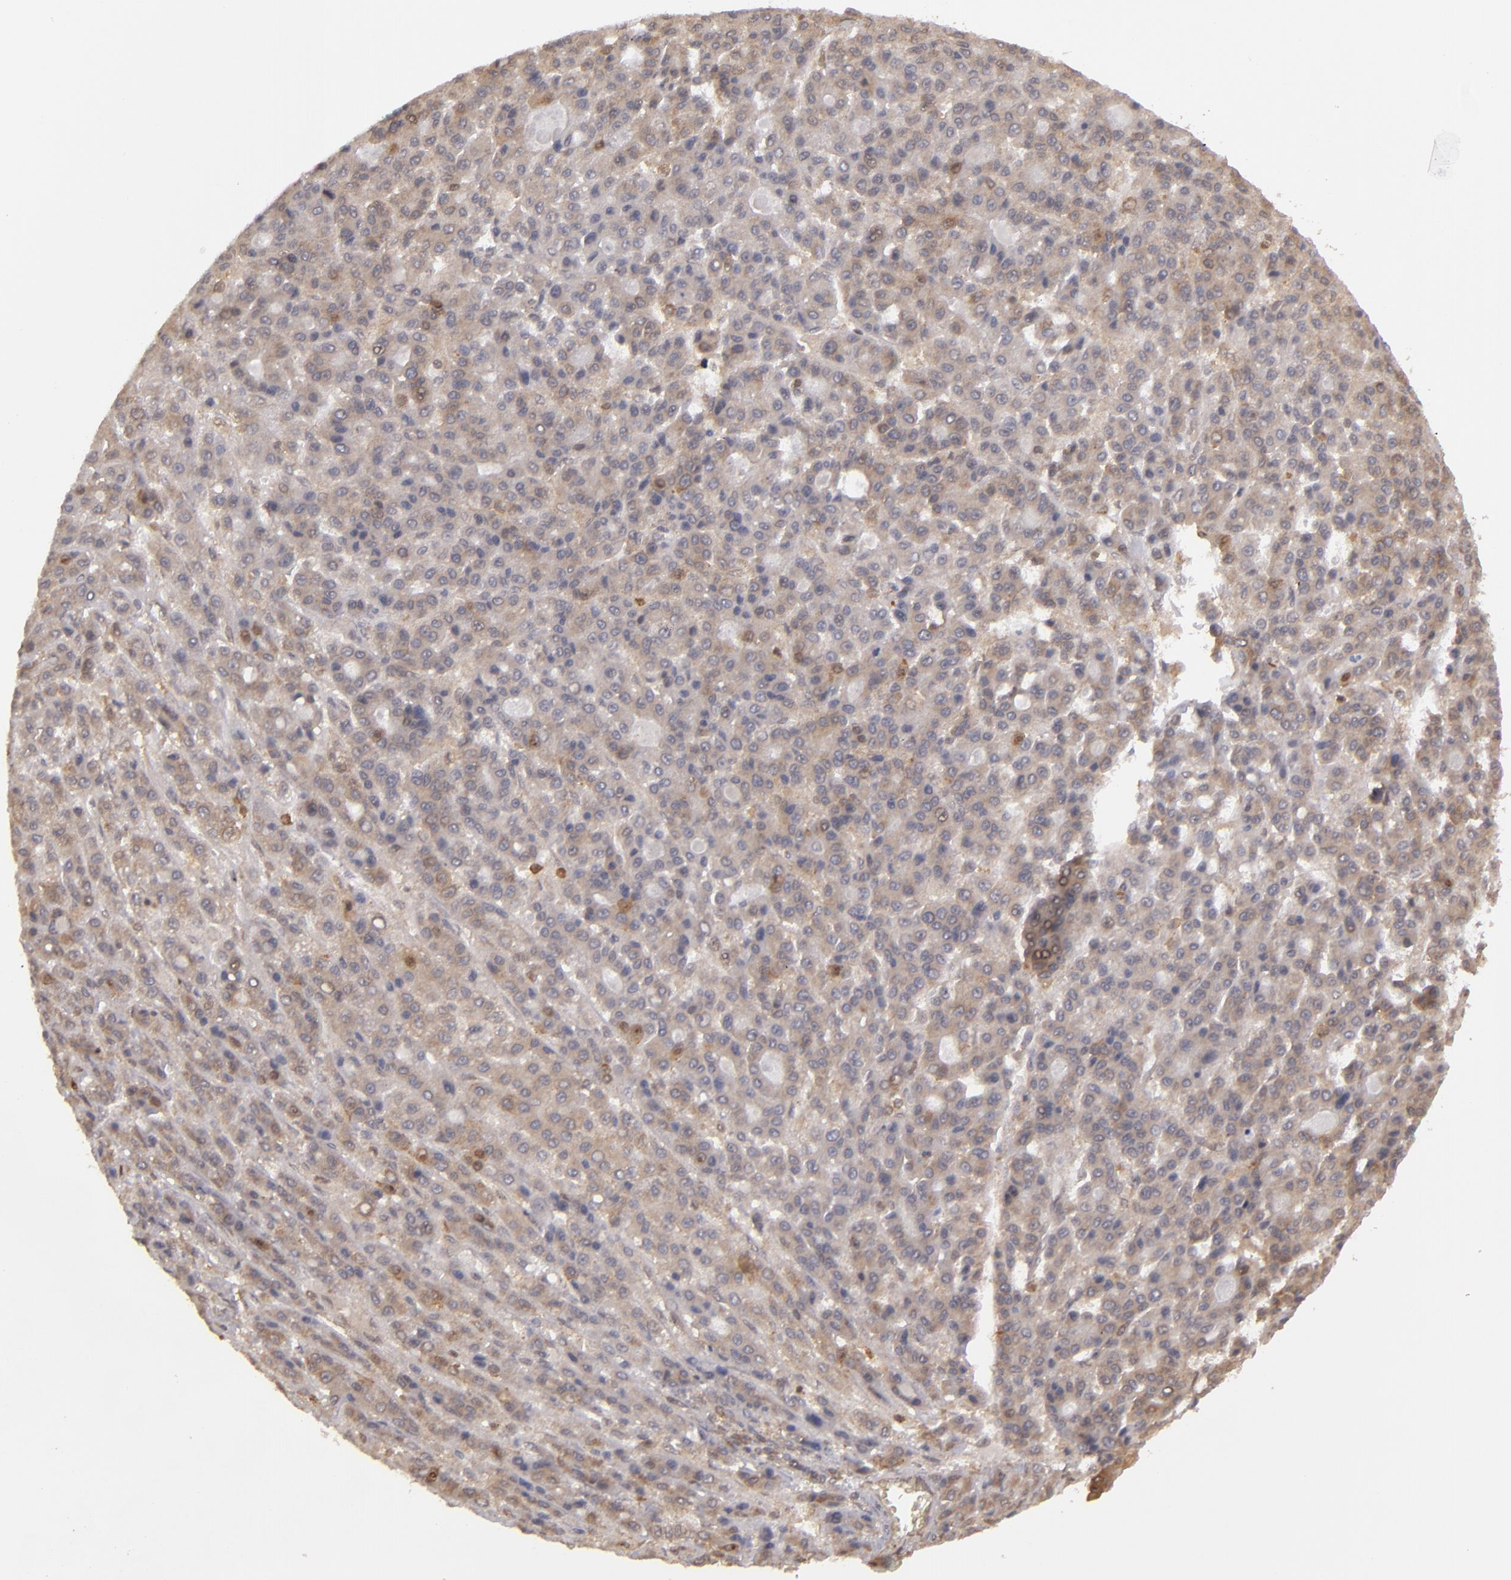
{"staining": {"intensity": "moderate", "quantity": ">75%", "location": "cytoplasmic/membranous"}, "tissue": "liver cancer", "cell_type": "Tumor cells", "image_type": "cancer", "snomed": [{"axis": "morphology", "description": "Carcinoma, Hepatocellular, NOS"}, {"axis": "topography", "description": "Liver"}], "caption": "A micrograph of human liver hepatocellular carcinoma stained for a protein demonstrates moderate cytoplasmic/membranous brown staining in tumor cells.", "gene": "MAPK3", "patient": {"sex": "male", "age": 70}}